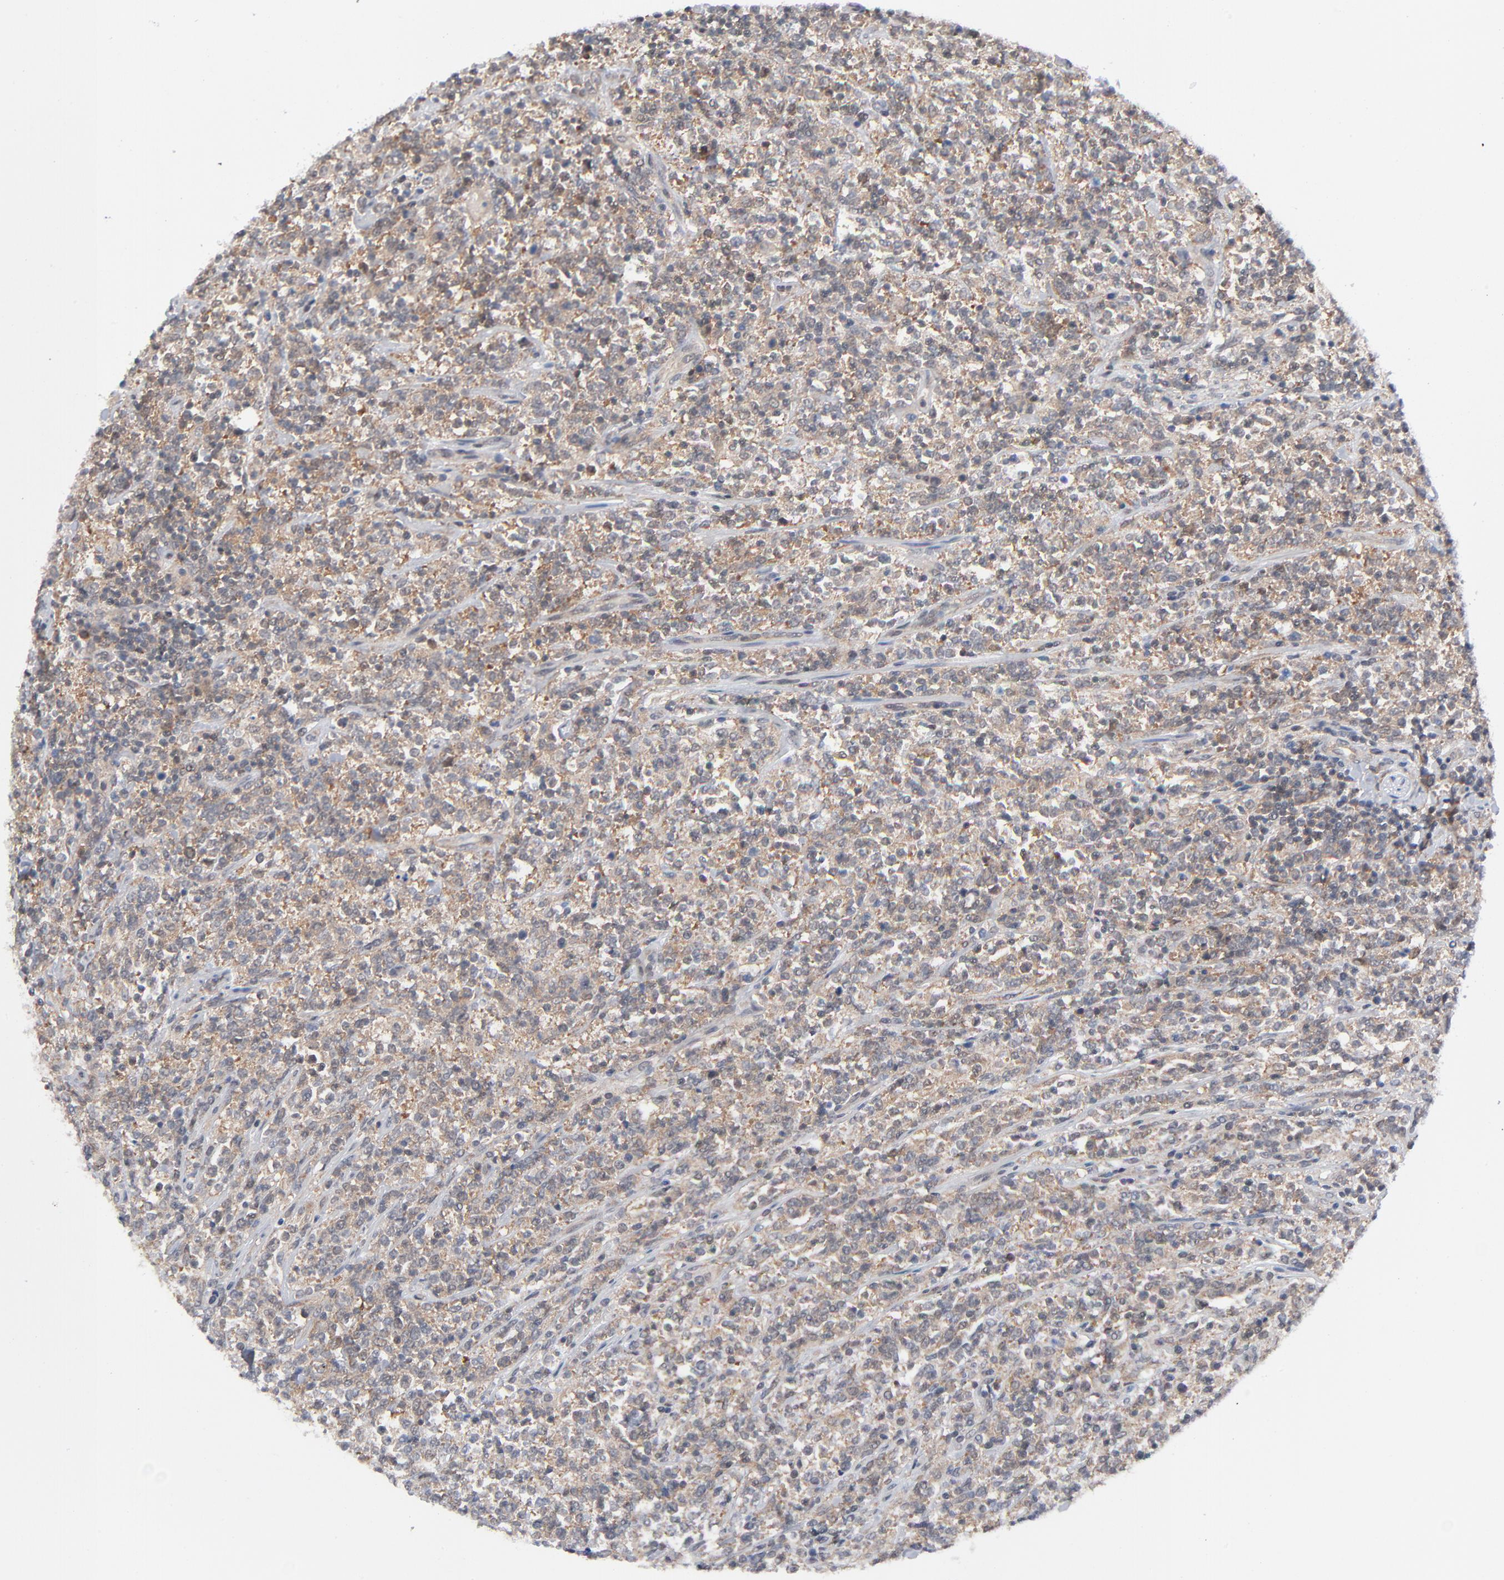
{"staining": {"intensity": "weak", "quantity": ">75%", "location": "cytoplasmic/membranous"}, "tissue": "lymphoma", "cell_type": "Tumor cells", "image_type": "cancer", "snomed": [{"axis": "morphology", "description": "Malignant lymphoma, non-Hodgkin's type, High grade"}, {"axis": "topography", "description": "Soft tissue"}], "caption": "Protein staining of high-grade malignant lymphoma, non-Hodgkin's type tissue shows weak cytoplasmic/membranous staining in approximately >75% of tumor cells.", "gene": "RPS6KB1", "patient": {"sex": "male", "age": 18}}